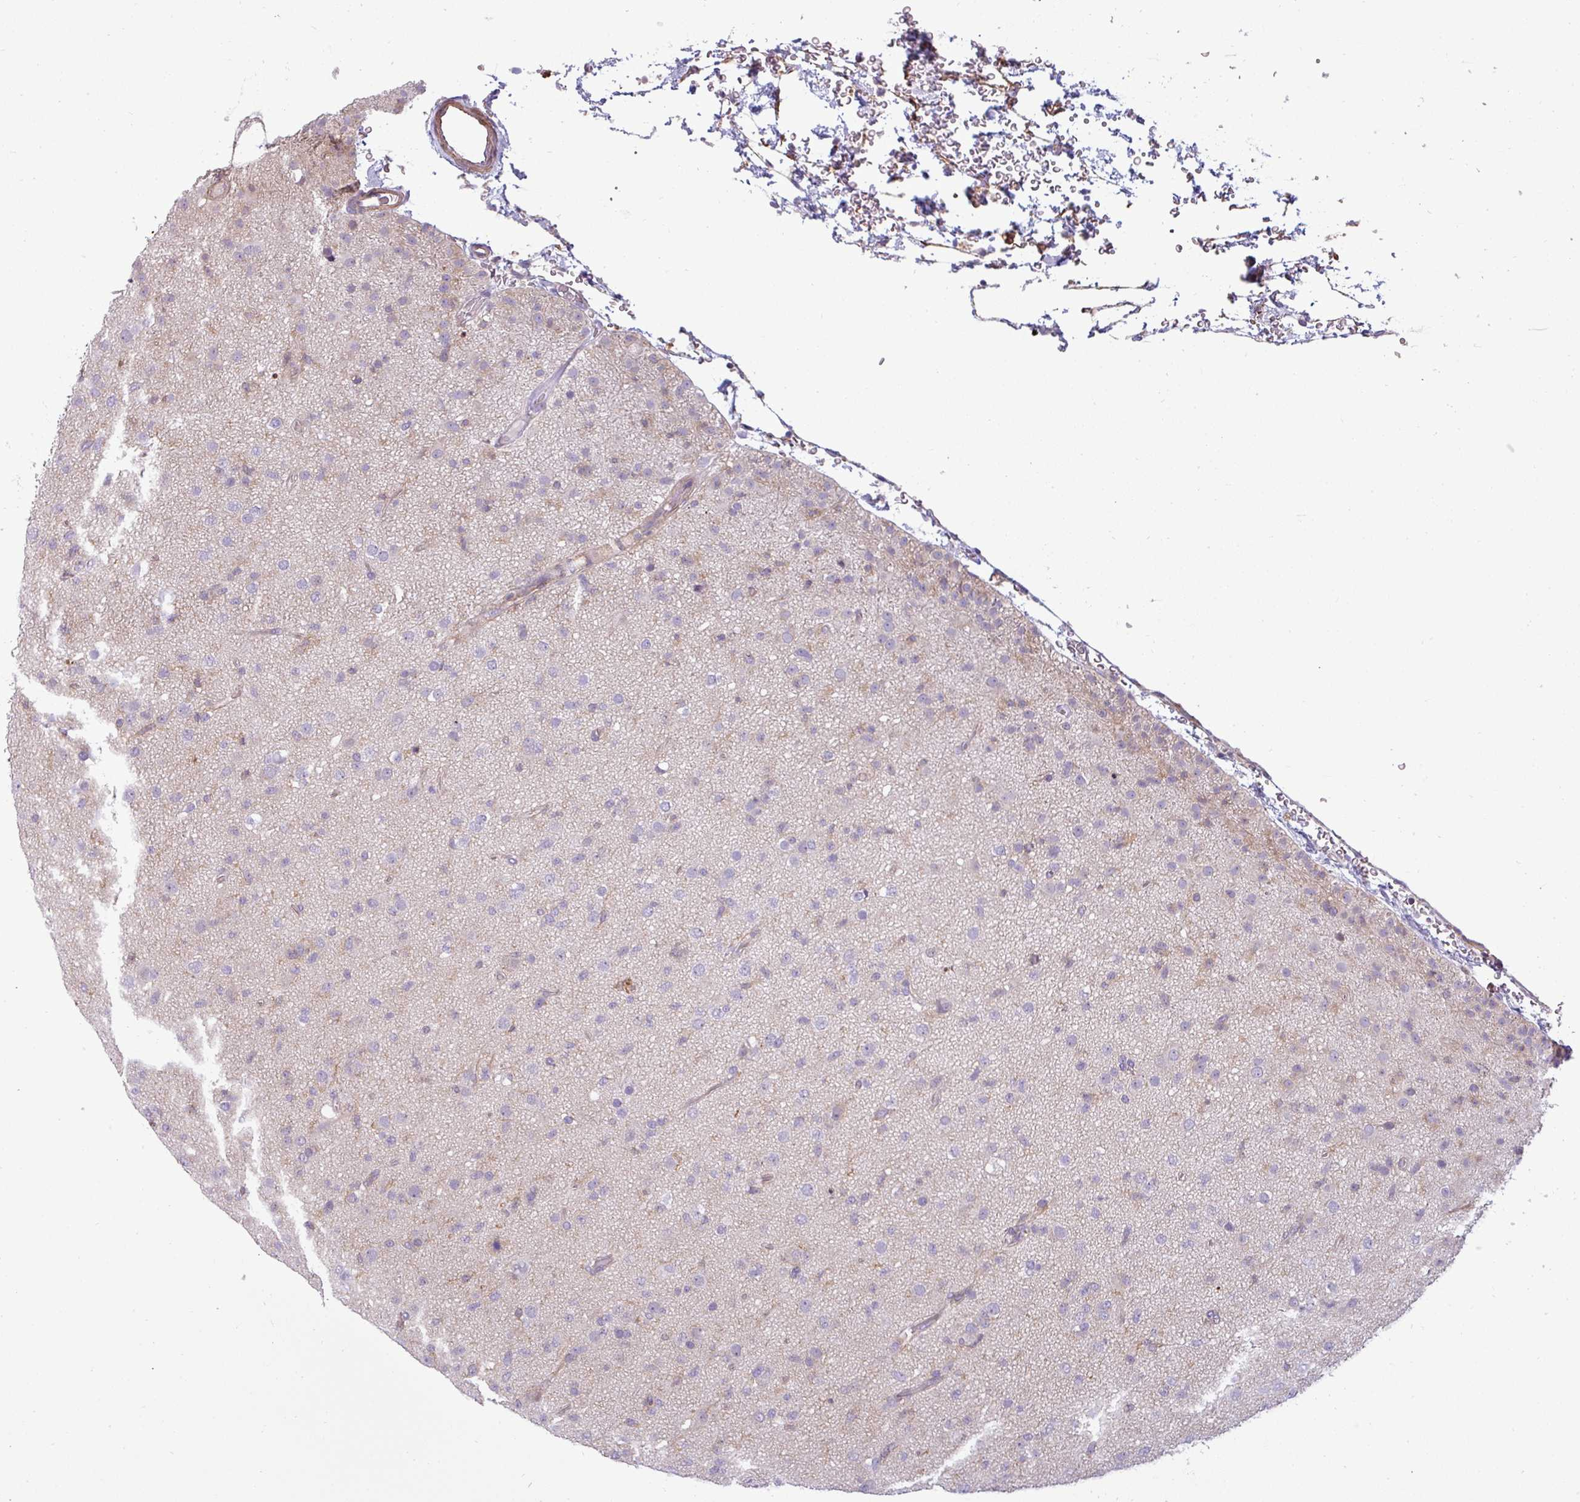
{"staining": {"intensity": "negative", "quantity": "none", "location": "none"}, "tissue": "glioma", "cell_type": "Tumor cells", "image_type": "cancer", "snomed": [{"axis": "morphology", "description": "Glioma, malignant, Low grade"}, {"axis": "topography", "description": "Brain"}], "caption": "A micrograph of glioma stained for a protein displays no brown staining in tumor cells.", "gene": "ZNF835", "patient": {"sex": "male", "age": 65}}